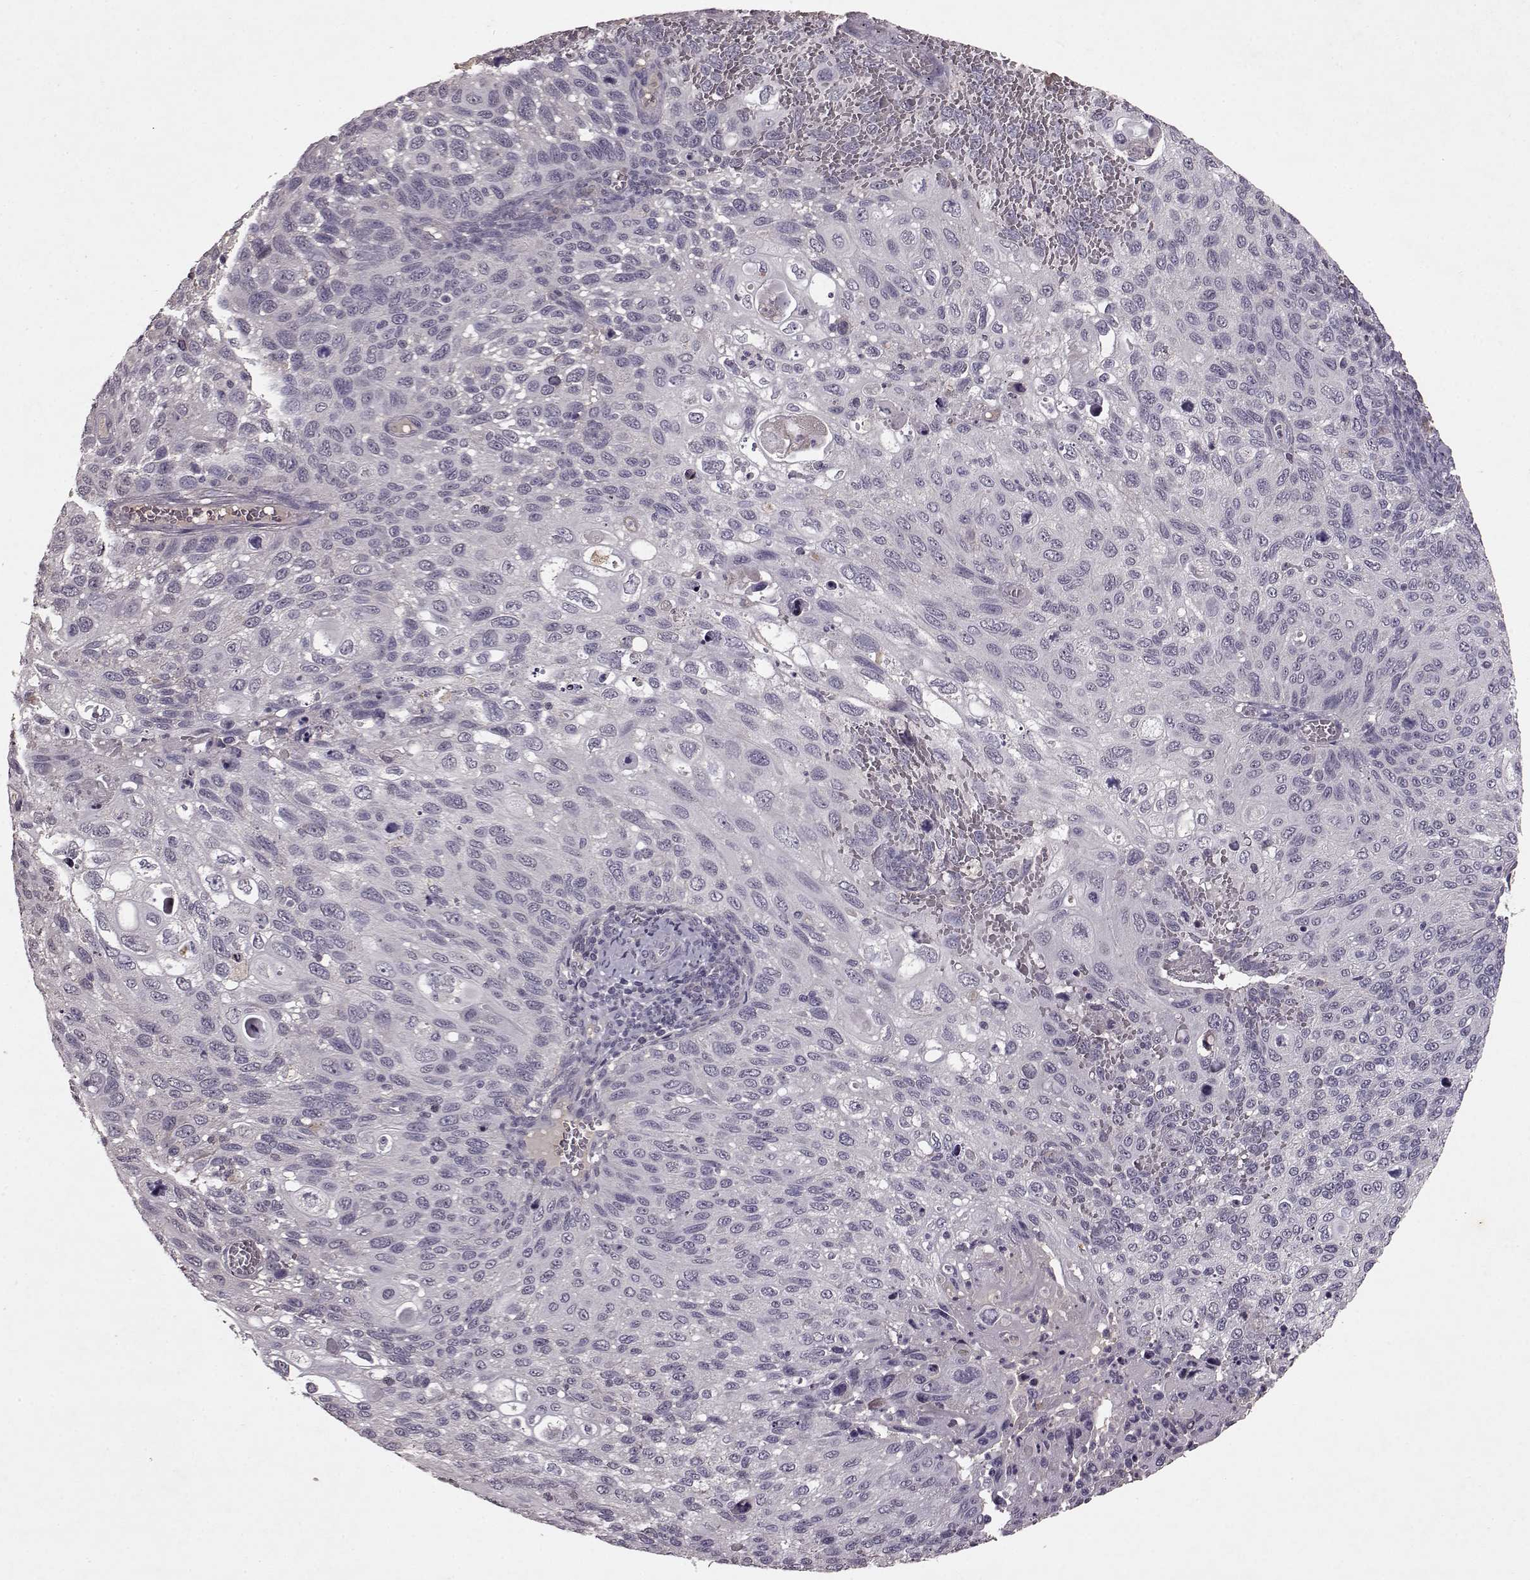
{"staining": {"intensity": "negative", "quantity": "none", "location": "none"}, "tissue": "cervical cancer", "cell_type": "Tumor cells", "image_type": "cancer", "snomed": [{"axis": "morphology", "description": "Squamous cell carcinoma, NOS"}, {"axis": "topography", "description": "Cervix"}], "caption": "Tumor cells are negative for brown protein staining in cervical cancer.", "gene": "FRRS1L", "patient": {"sex": "female", "age": 70}}